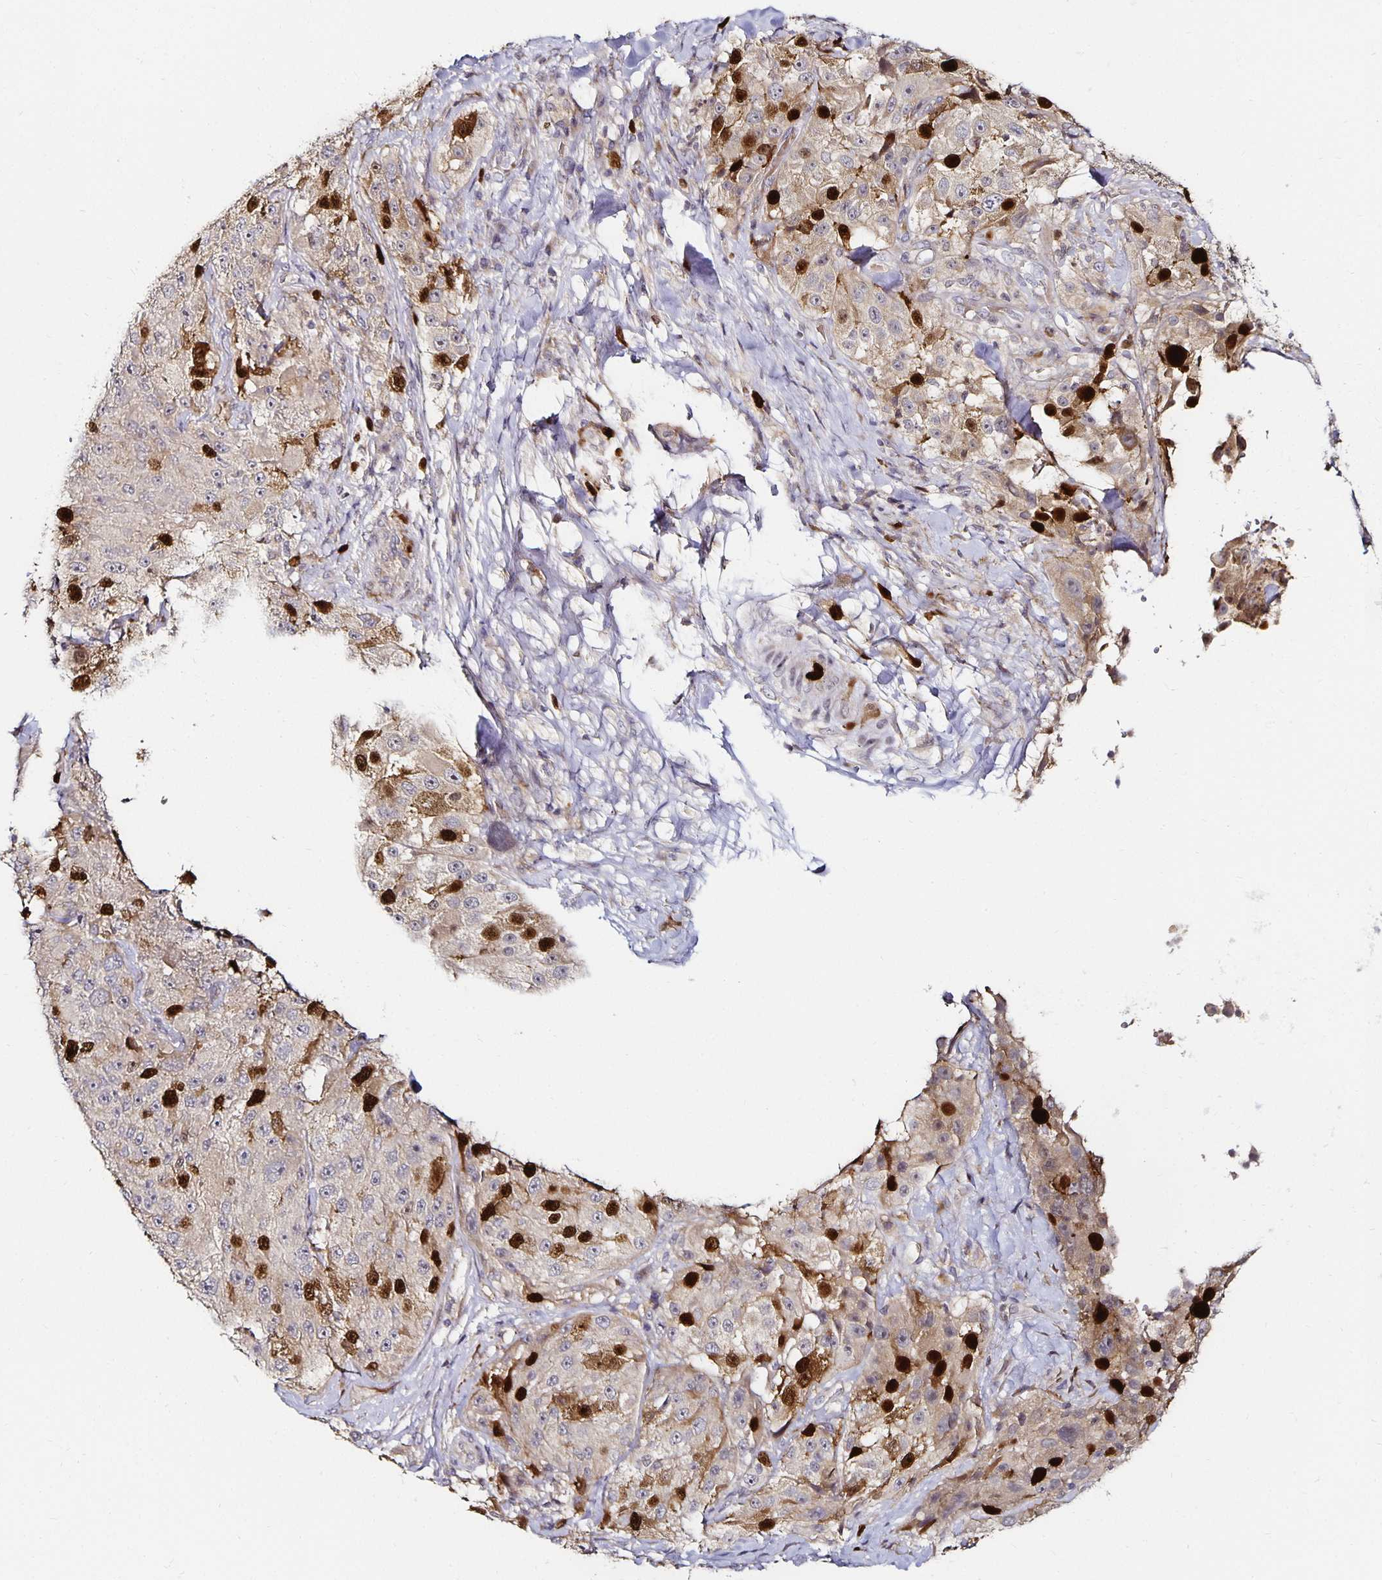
{"staining": {"intensity": "strong", "quantity": "<25%", "location": "nuclear"}, "tissue": "melanoma", "cell_type": "Tumor cells", "image_type": "cancer", "snomed": [{"axis": "morphology", "description": "Malignant melanoma, Metastatic site"}, {"axis": "topography", "description": "Lymph node"}], "caption": "This is an image of IHC staining of melanoma, which shows strong positivity in the nuclear of tumor cells.", "gene": "ANLN", "patient": {"sex": "male", "age": 62}}